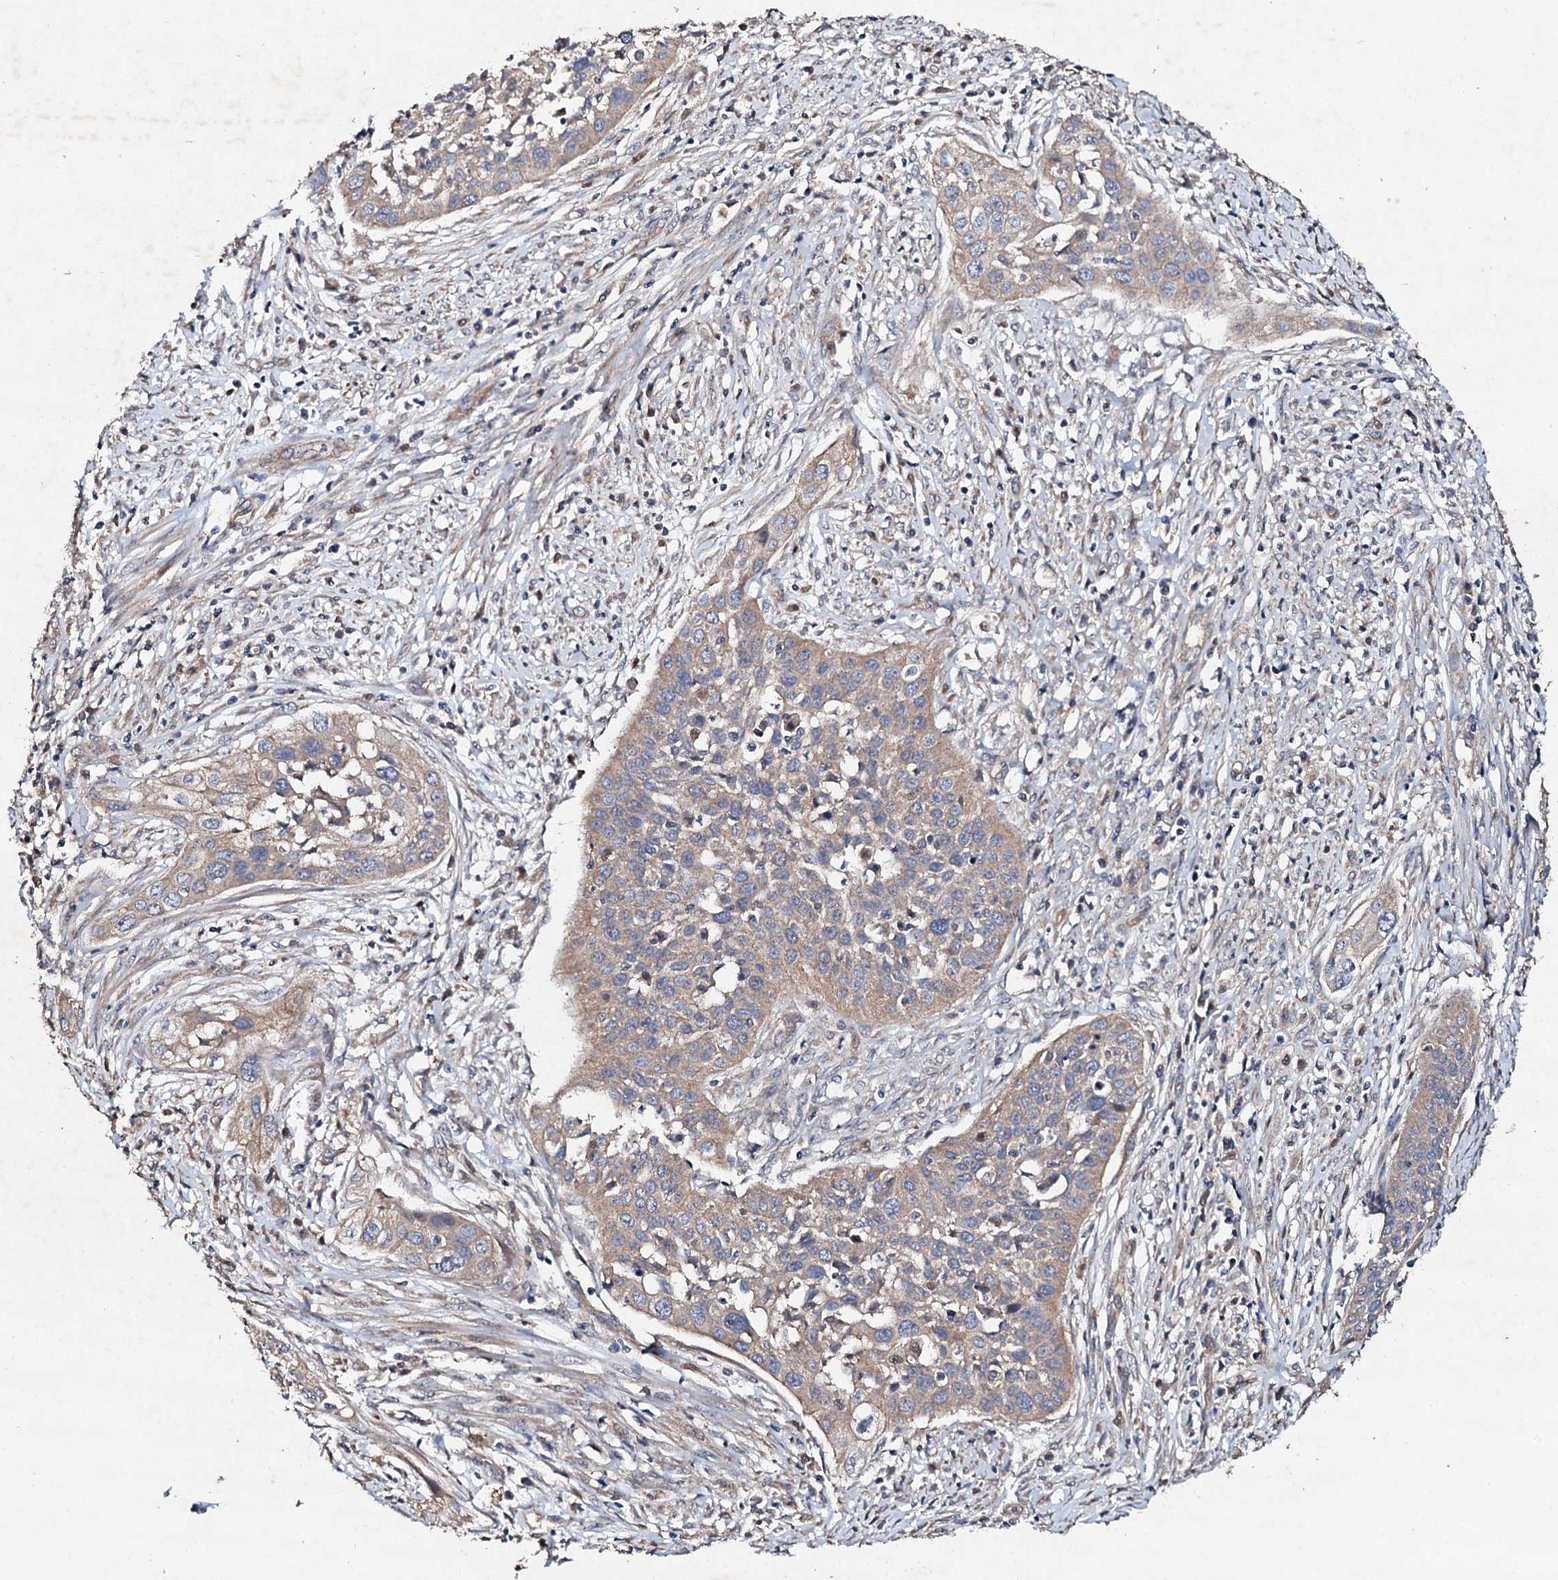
{"staining": {"intensity": "moderate", "quantity": ">75%", "location": "cytoplasmic/membranous"}, "tissue": "cervical cancer", "cell_type": "Tumor cells", "image_type": "cancer", "snomed": [{"axis": "morphology", "description": "Squamous cell carcinoma, NOS"}, {"axis": "topography", "description": "Cervix"}], "caption": "Moderate cytoplasmic/membranous protein positivity is present in about >75% of tumor cells in squamous cell carcinoma (cervical).", "gene": "MOCOS", "patient": {"sex": "female", "age": 34}}